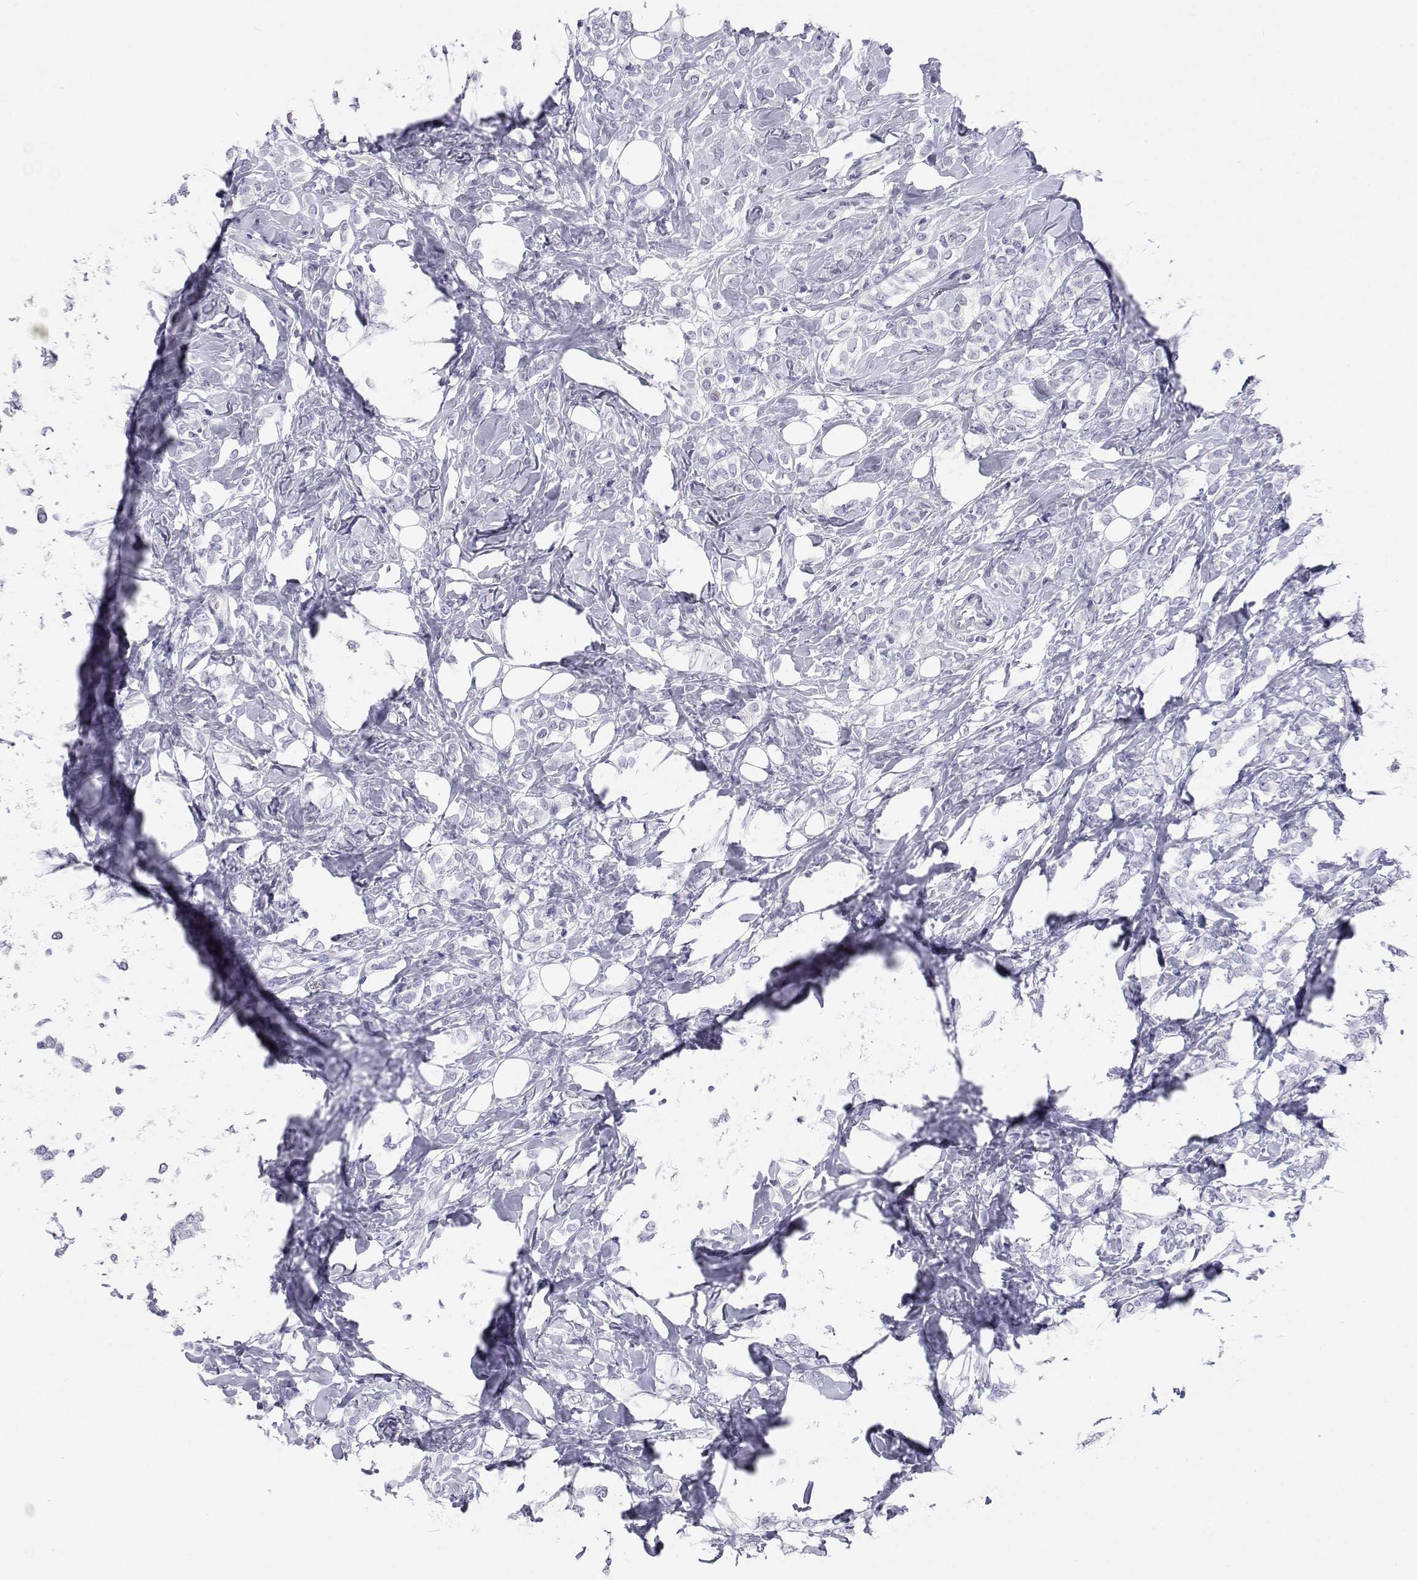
{"staining": {"intensity": "negative", "quantity": "none", "location": "none"}, "tissue": "breast cancer", "cell_type": "Tumor cells", "image_type": "cancer", "snomed": [{"axis": "morphology", "description": "Lobular carcinoma"}, {"axis": "topography", "description": "Breast"}], "caption": "Tumor cells are negative for protein expression in human breast lobular carcinoma.", "gene": "BHMT", "patient": {"sex": "female", "age": 49}}